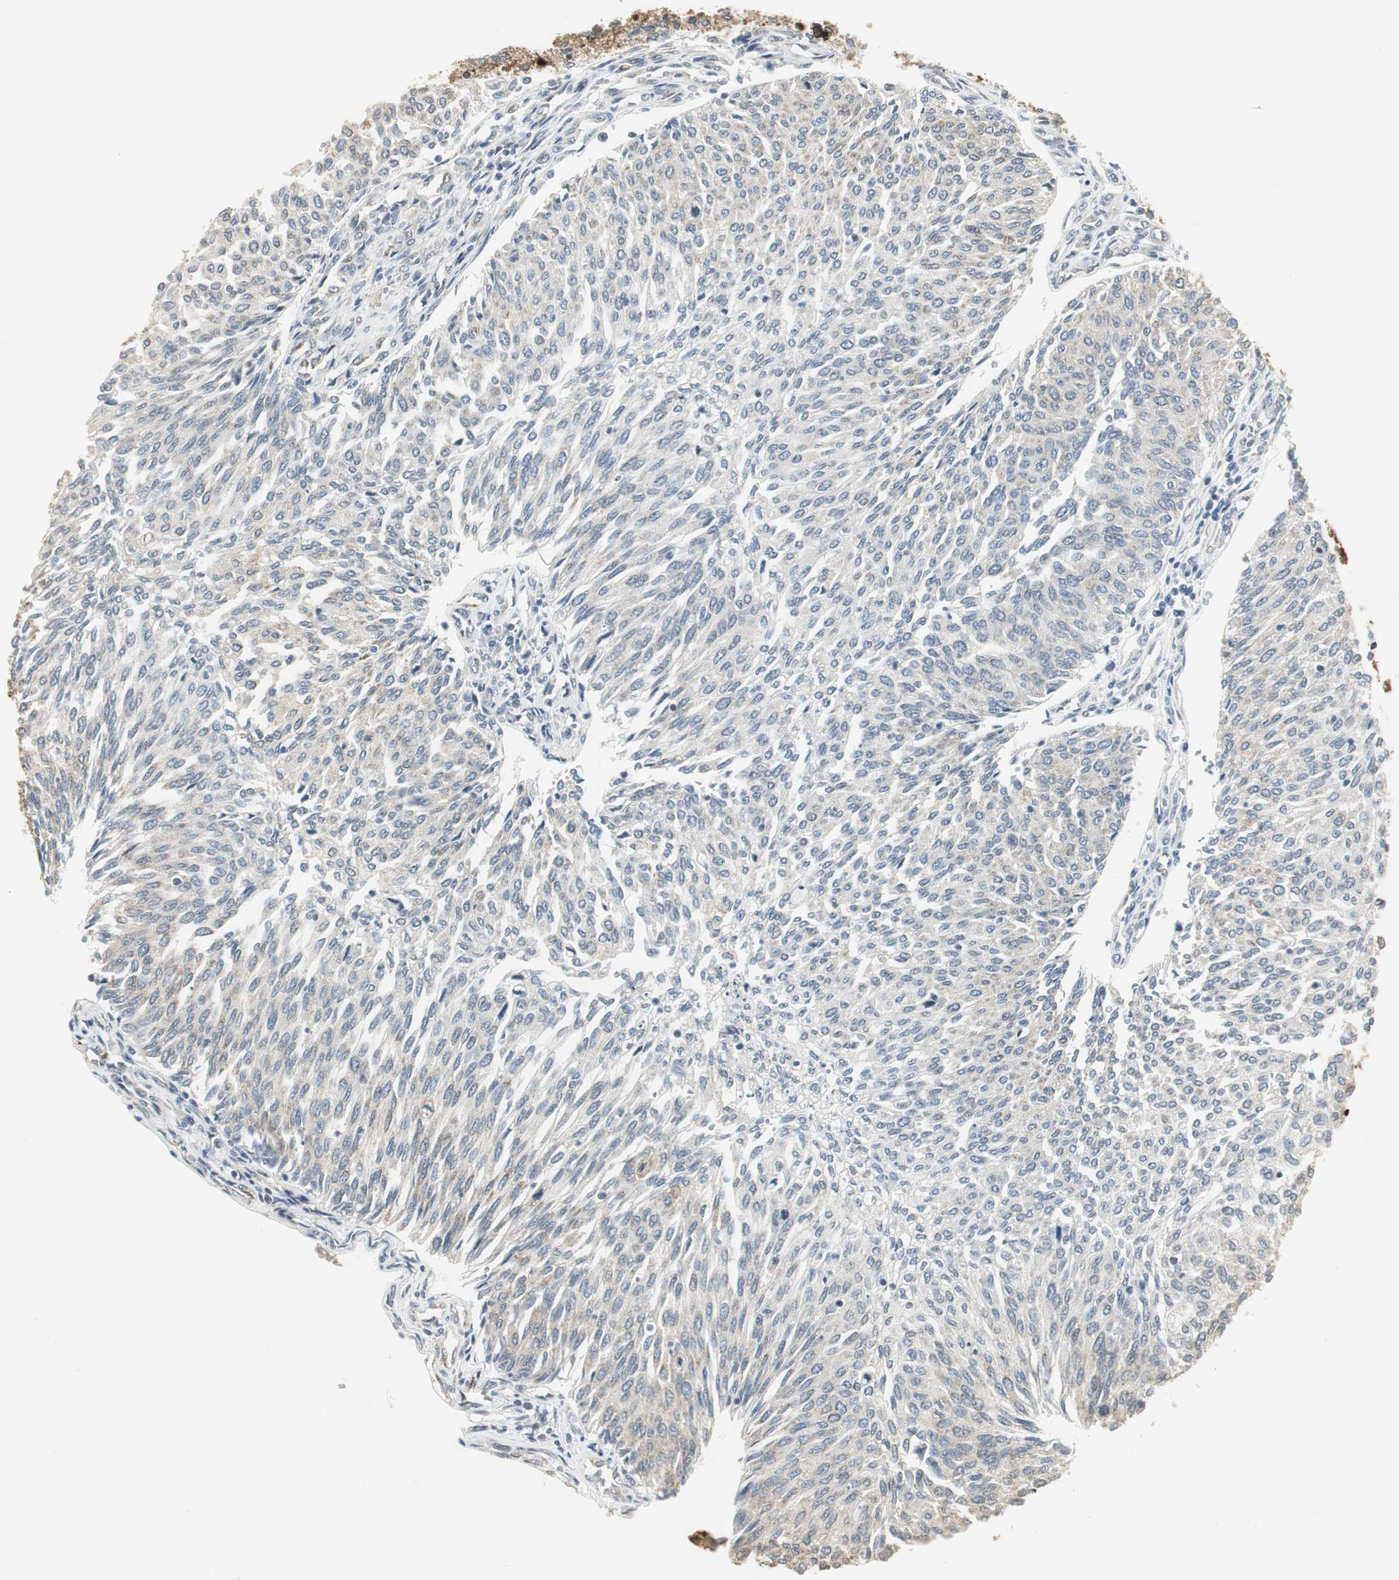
{"staining": {"intensity": "weak", "quantity": "<25%", "location": "cytoplasmic/membranous"}, "tissue": "urothelial cancer", "cell_type": "Tumor cells", "image_type": "cancer", "snomed": [{"axis": "morphology", "description": "Urothelial carcinoma, Low grade"}, {"axis": "topography", "description": "Urinary bladder"}], "caption": "IHC photomicrograph of neoplastic tissue: low-grade urothelial carcinoma stained with DAB (3,3'-diaminobenzidine) exhibits no significant protein expression in tumor cells.", "gene": "CCT5", "patient": {"sex": "female", "age": 79}}